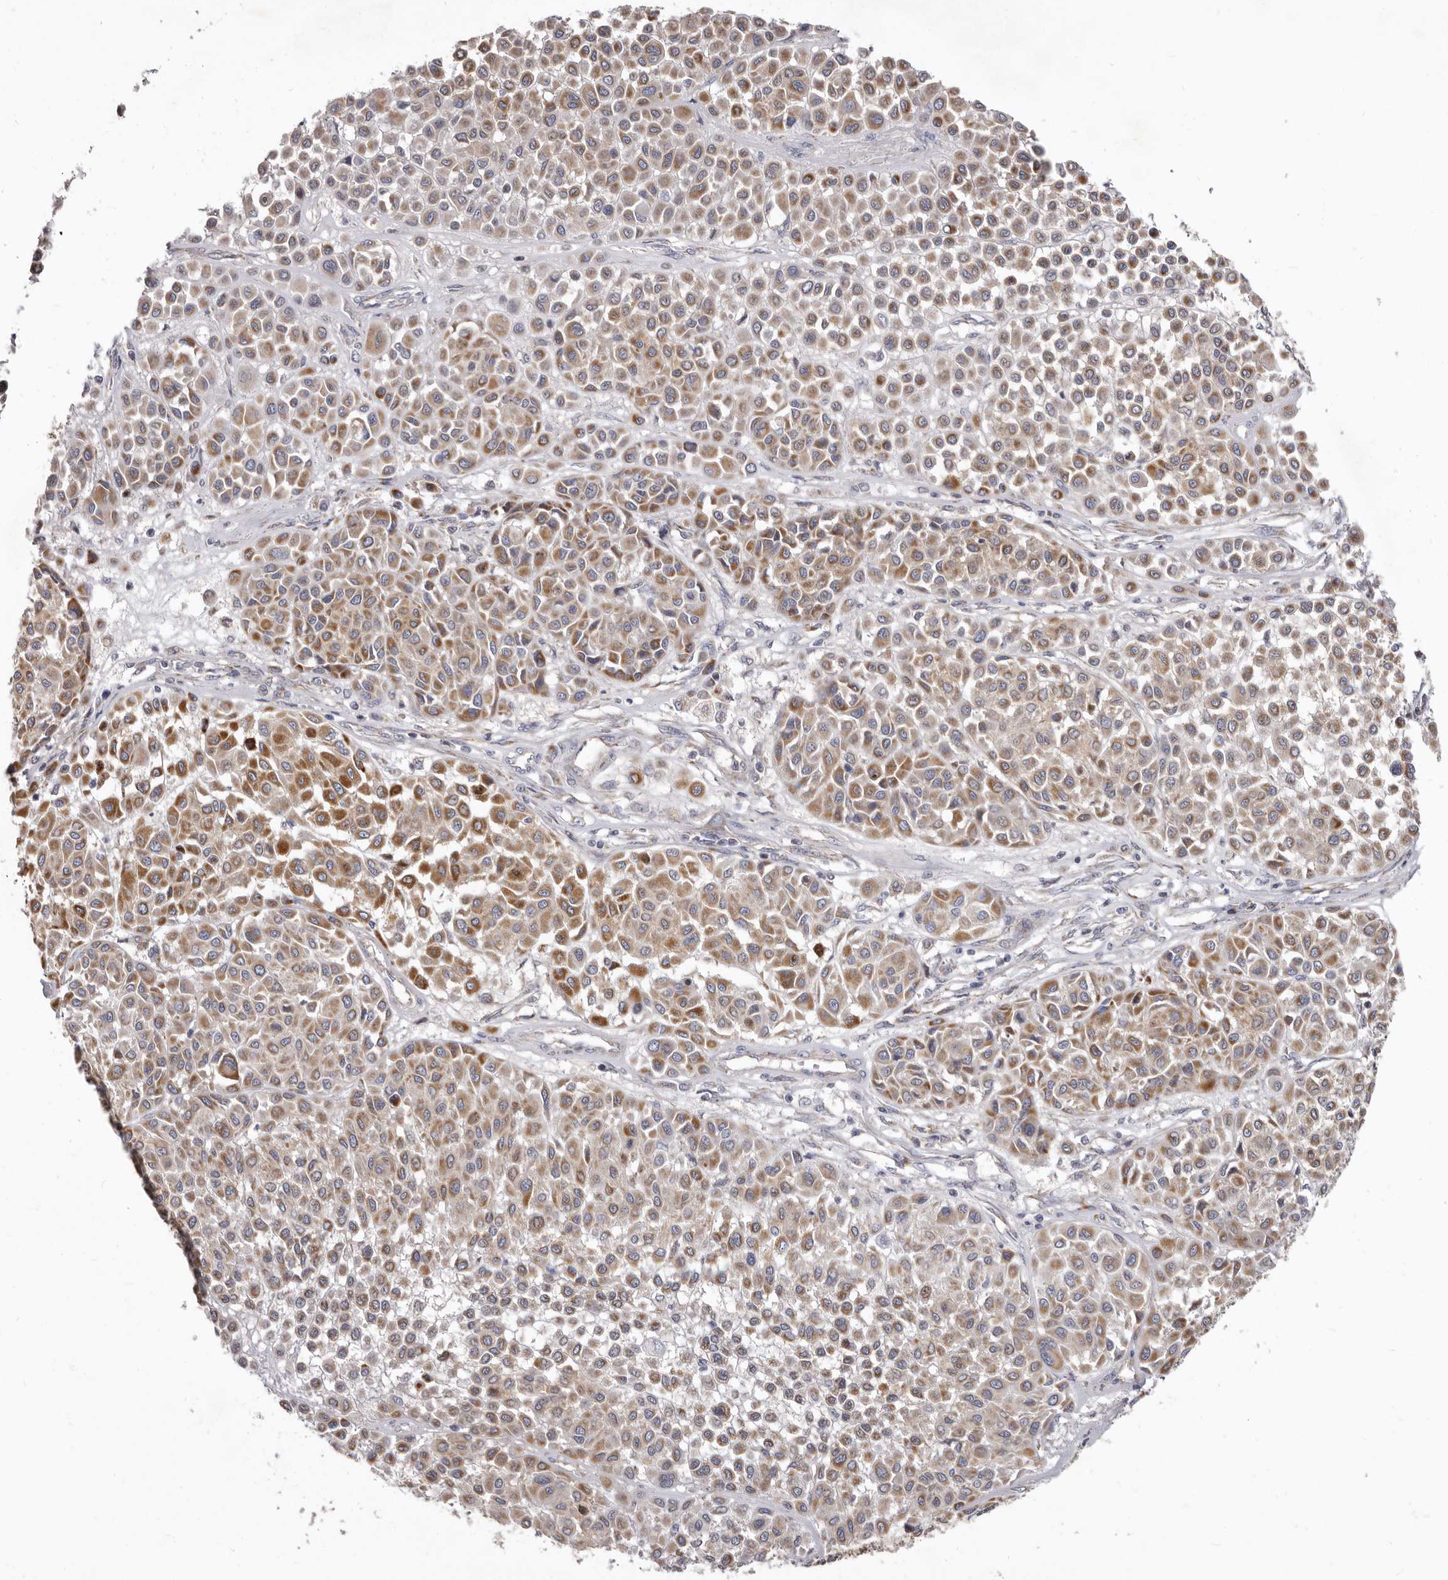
{"staining": {"intensity": "moderate", "quantity": ">75%", "location": "cytoplasmic/membranous"}, "tissue": "melanoma", "cell_type": "Tumor cells", "image_type": "cancer", "snomed": [{"axis": "morphology", "description": "Malignant melanoma, Metastatic site"}, {"axis": "topography", "description": "Soft tissue"}], "caption": "About >75% of tumor cells in melanoma show moderate cytoplasmic/membranous protein positivity as visualized by brown immunohistochemical staining.", "gene": "FMO2", "patient": {"sex": "male", "age": 41}}